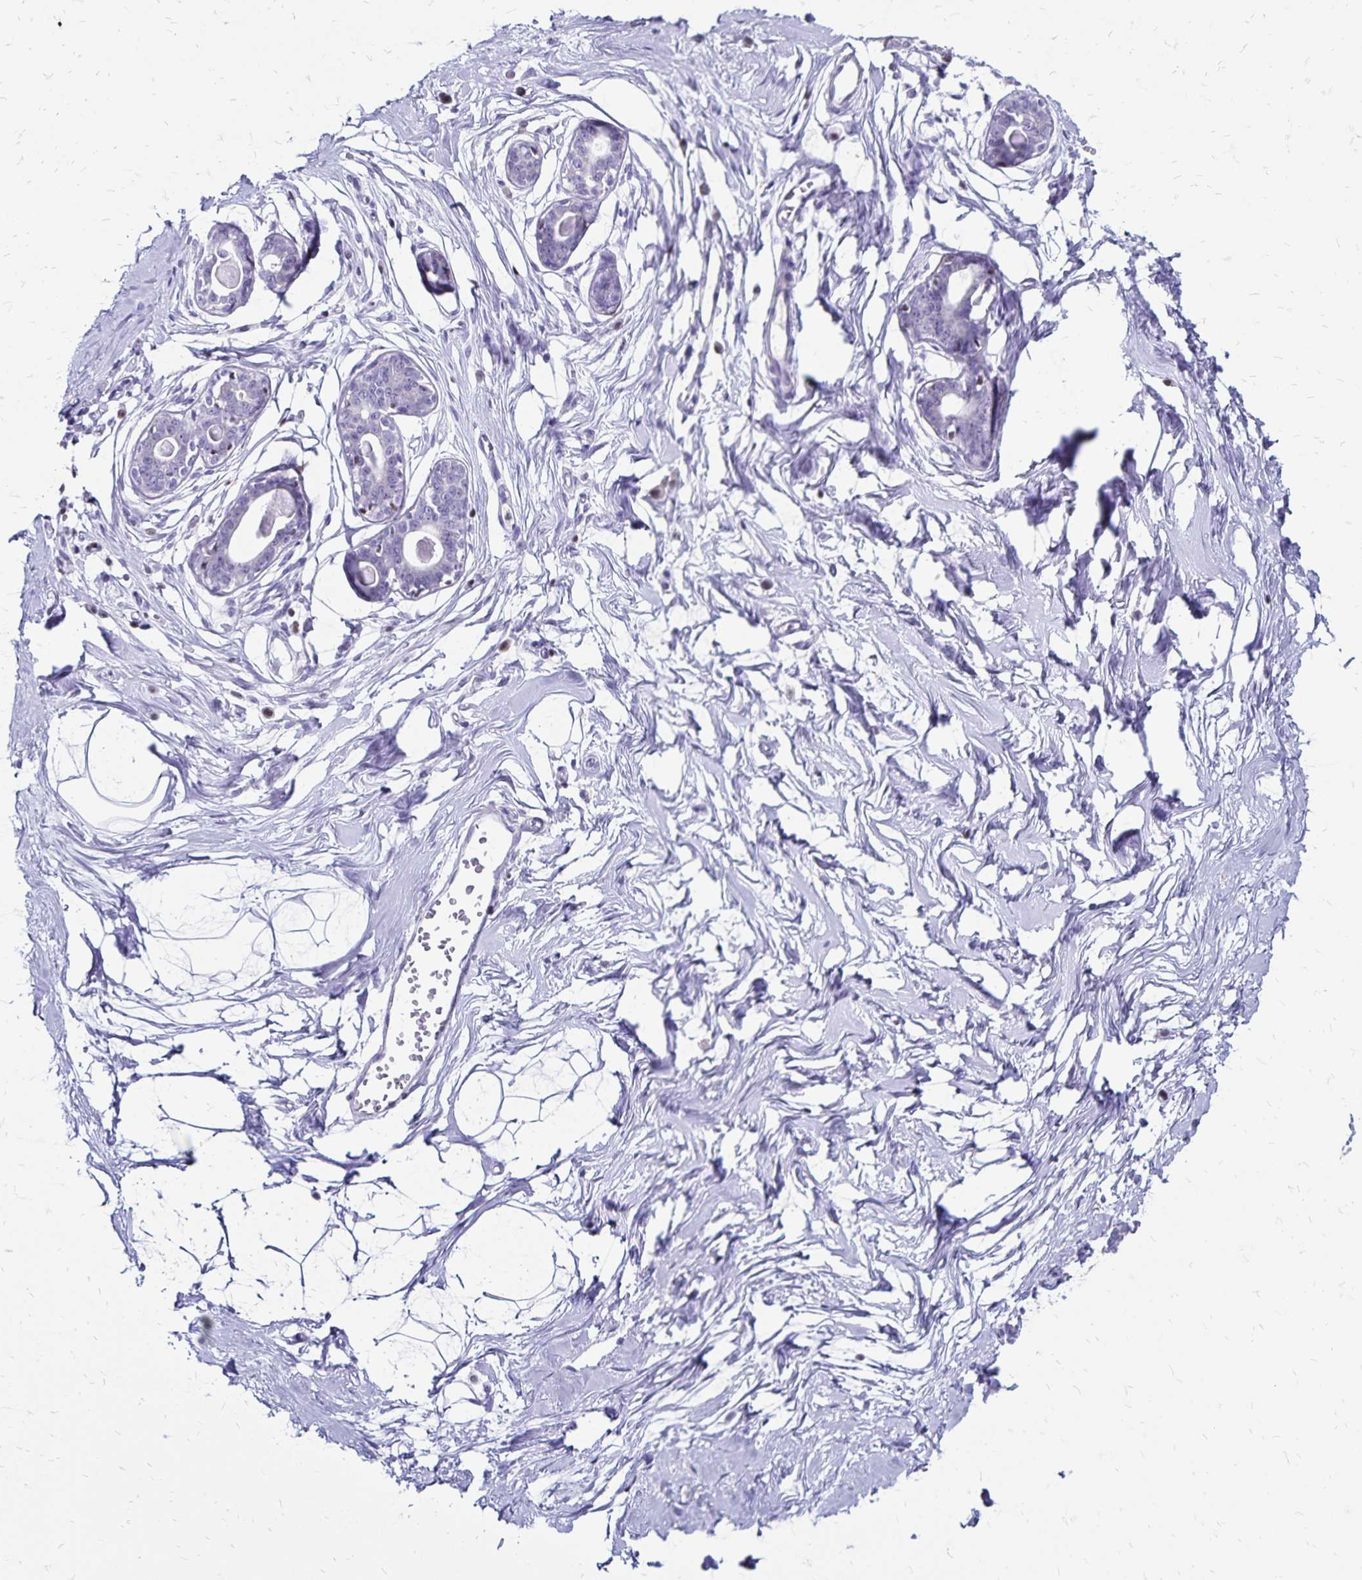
{"staining": {"intensity": "negative", "quantity": "none", "location": "none"}, "tissue": "breast", "cell_type": "Adipocytes", "image_type": "normal", "snomed": [{"axis": "morphology", "description": "Normal tissue, NOS"}, {"axis": "topography", "description": "Breast"}], "caption": "Immunohistochemical staining of normal human breast displays no significant positivity in adipocytes.", "gene": "IKZF1", "patient": {"sex": "female", "age": 45}}